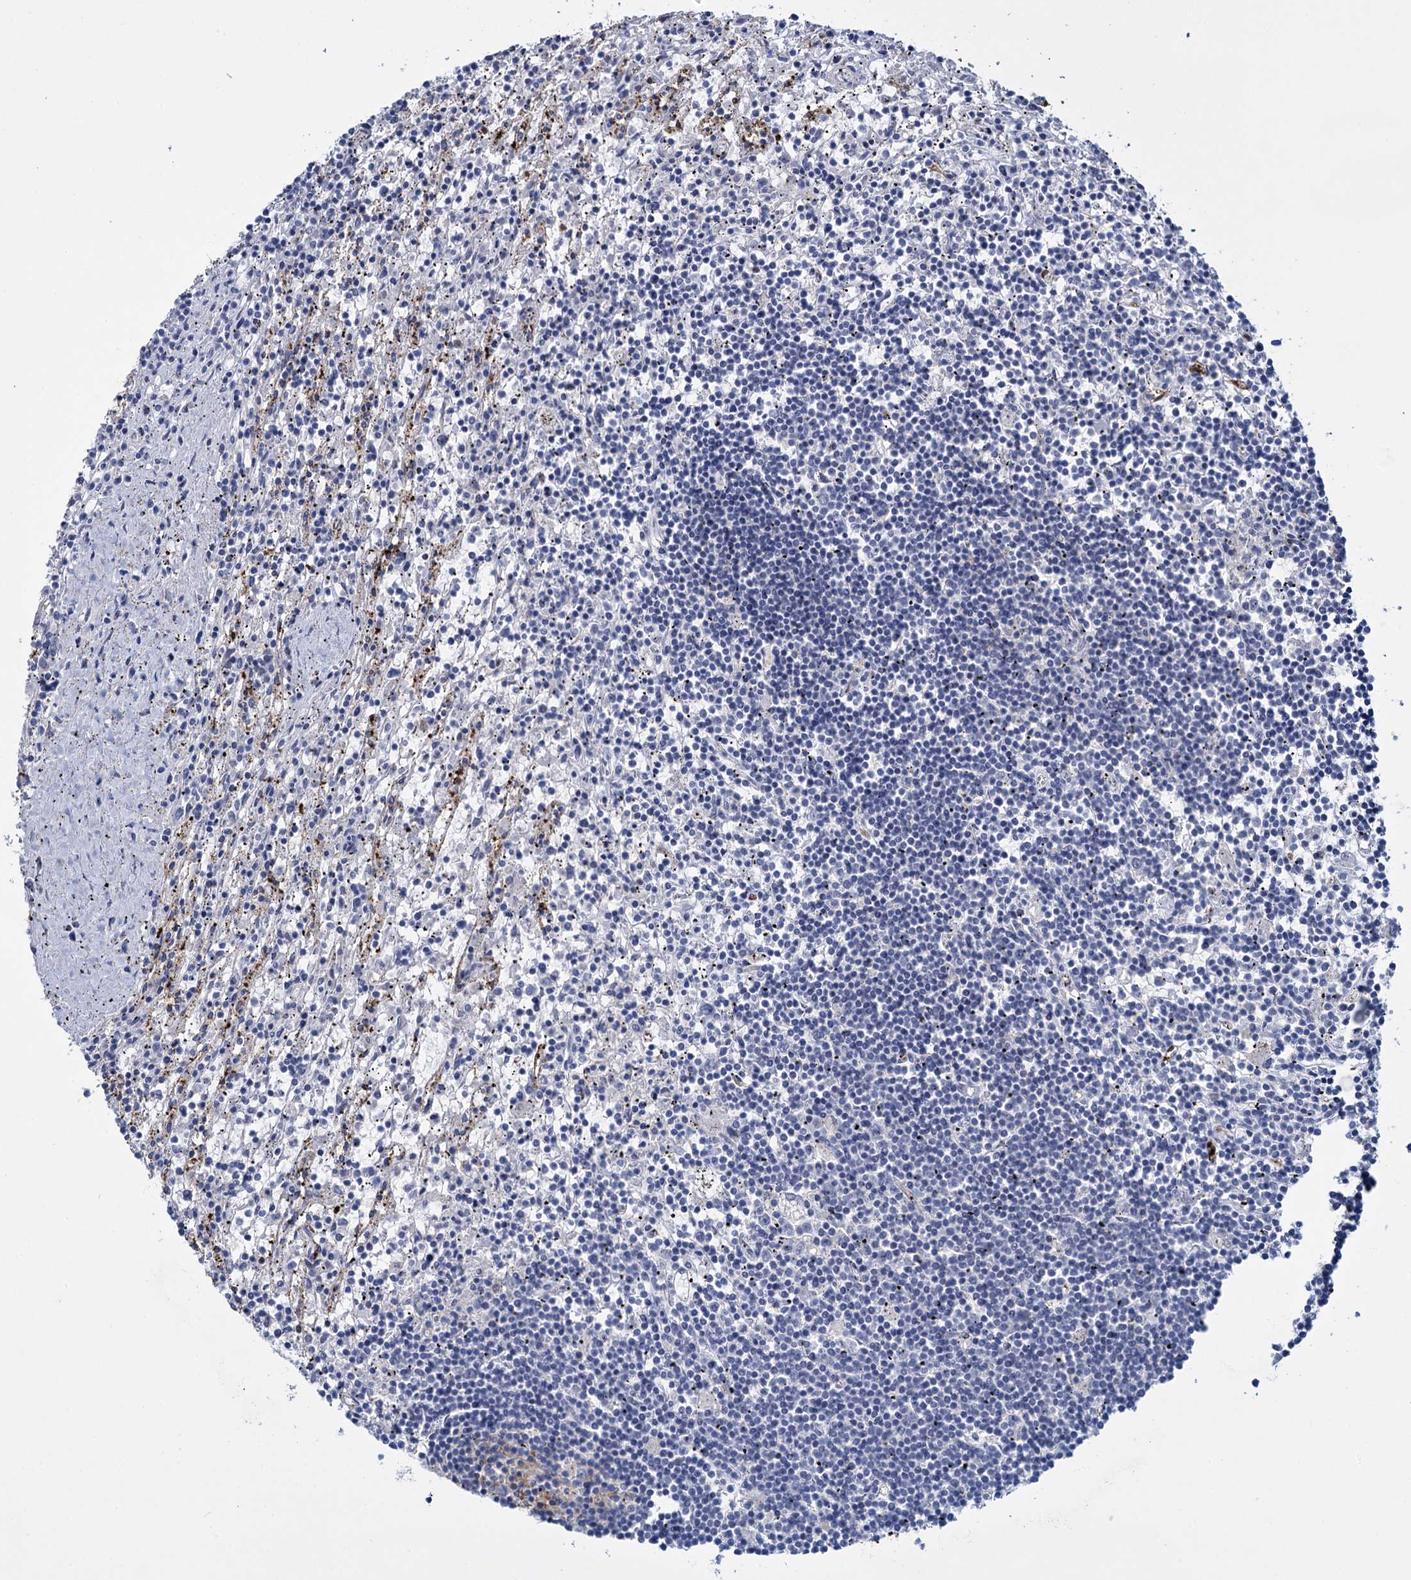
{"staining": {"intensity": "negative", "quantity": "none", "location": "none"}, "tissue": "lymphoma", "cell_type": "Tumor cells", "image_type": "cancer", "snomed": [{"axis": "morphology", "description": "Malignant lymphoma, non-Hodgkin's type, Low grade"}, {"axis": "topography", "description": "Spleen"}], "caption": "An immunohistochemistry image of low-grade malignant lymphoma, non-Hodgkin's type is shown. There is no staining in tumor cells of low-grade malignant lymphoma, non-Hodgkin's type. Brightfield microscopy of immunohistochemistry (IHC) stained with DAB (3,3'-diaminobenzidine) (brown) and hematoxylin (blue), captured at high magnification.", "gene": "SNCG", "patient": {"sex": "male", "age": 76}}